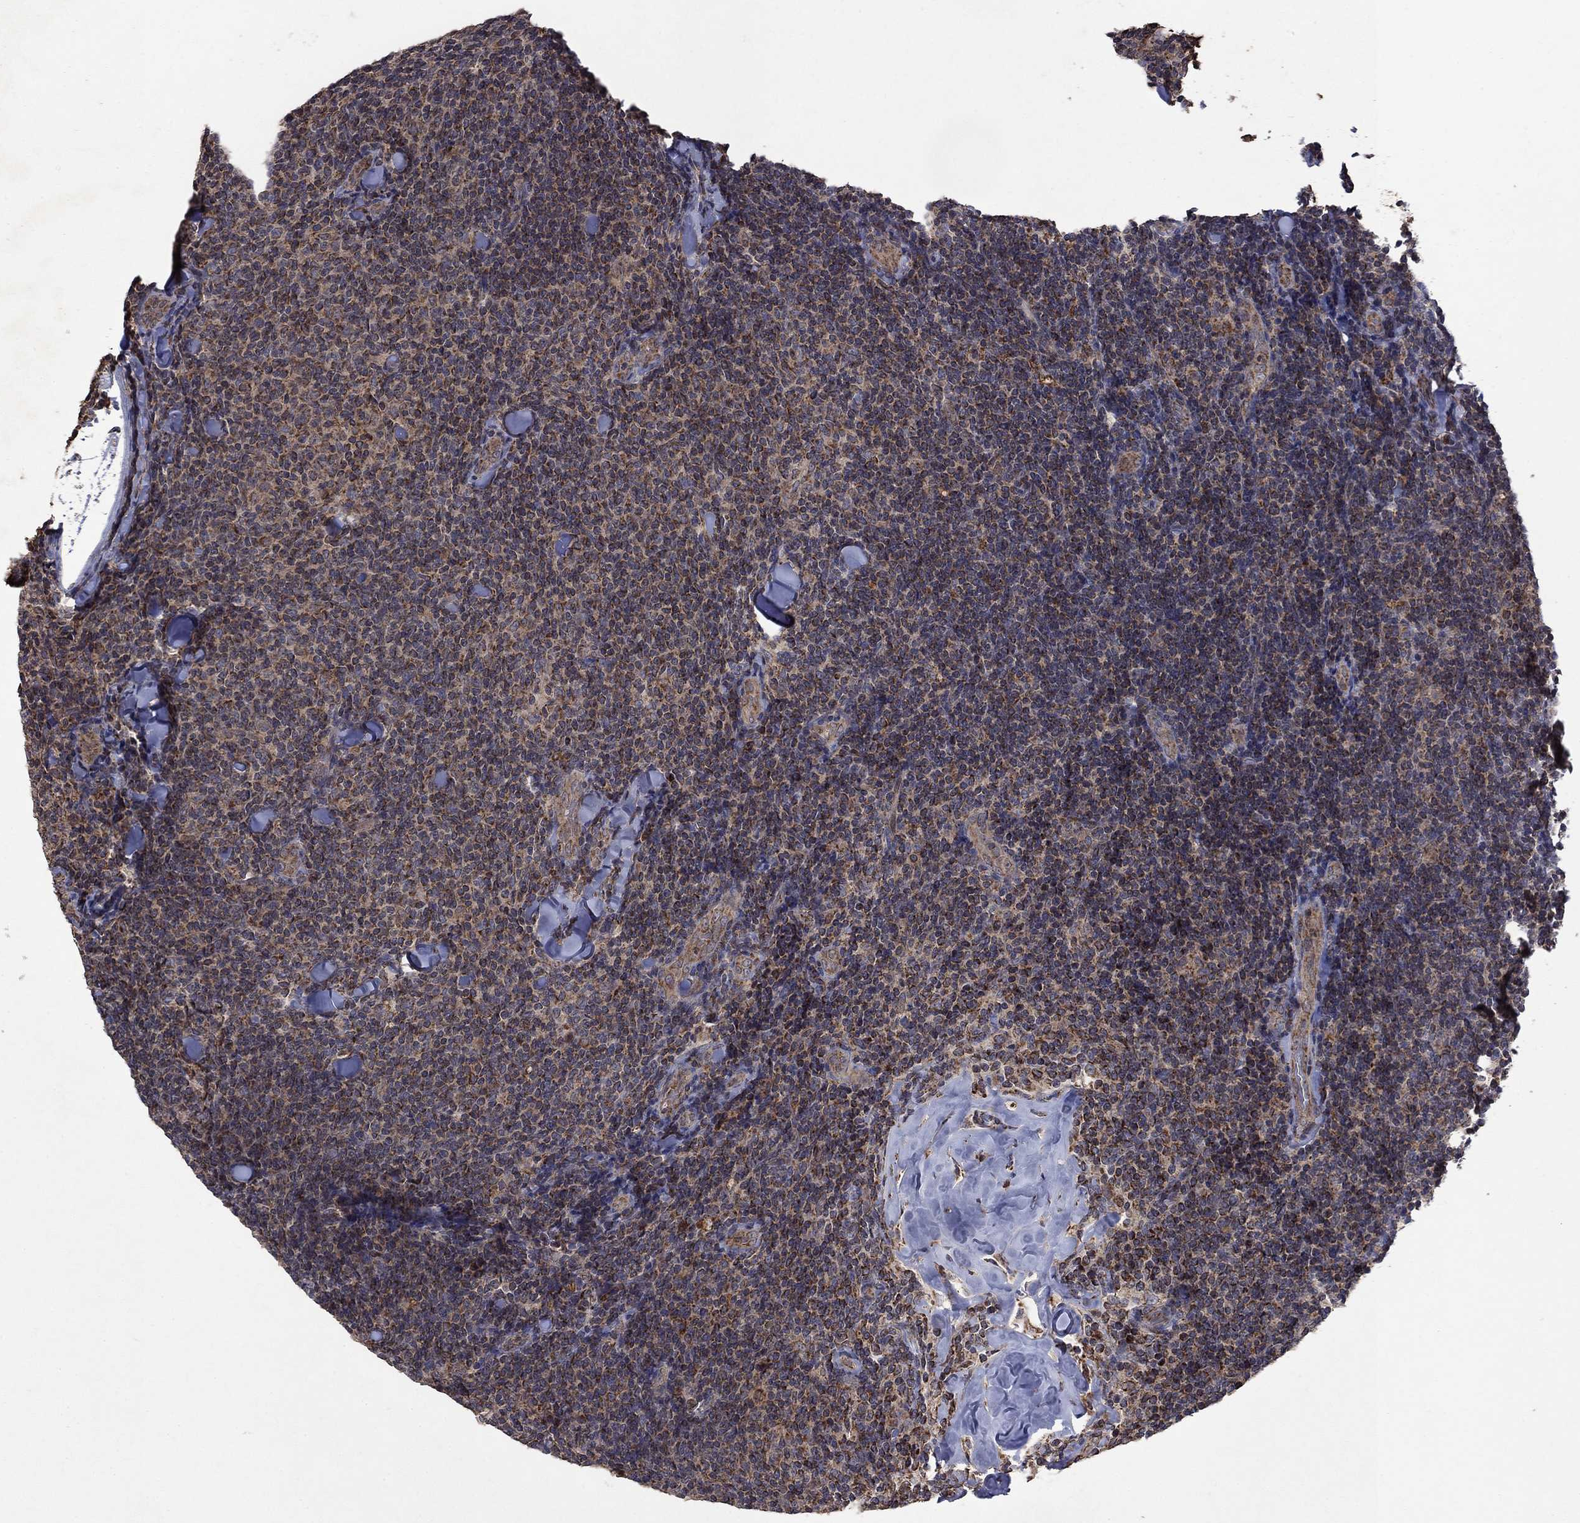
{"staining": {"intensity": "weak", "quantity": ">75%", "location": "cytoplasmic/membranous"}, "tissue": "lymphoma", "cell_type": "Tumor cells", "image_type": "cancer", "snomed": [{"axis": "morphology", "description": "Malignant lymphoma, non-Hodgkin's type, Low grade"}, {"axis": "topography", "description": "Lymph node"}], "caption": "The histopathology image shows staining of malignant lymphoma, non-Hodgkin's type (low-grade), revealing weak cytoplasmic/membranous protein expression (brown color) within tumor cells.", "gene": "DPH1", "patient": {"sex": "female", "age": 56}}